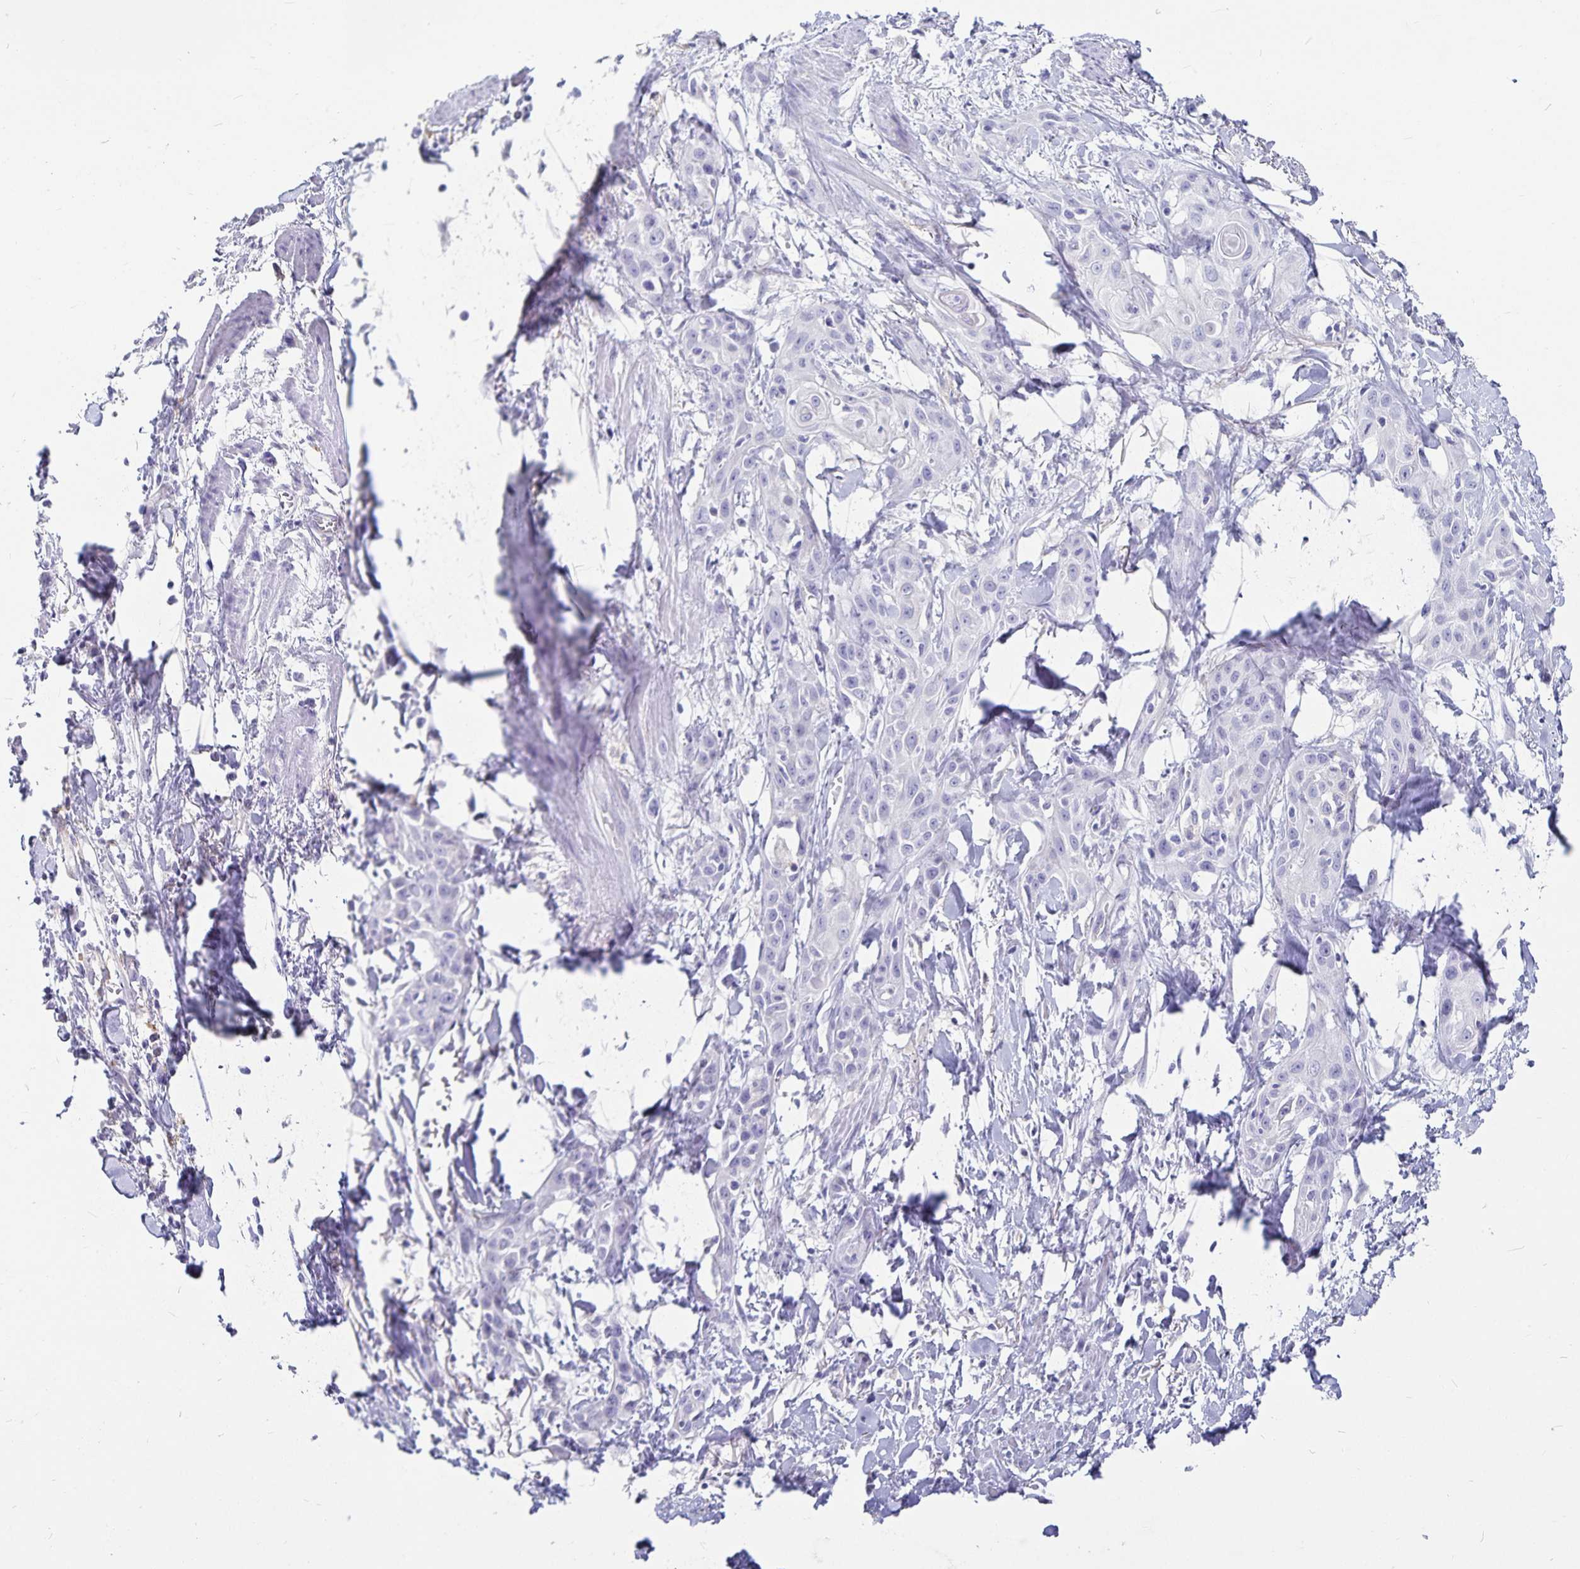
{"staining": {"intensity": "negative", "quantity": "none", "location": "none"}, "tissue": "skin cancer", "cell_type": "Tumor cells", "image_type": "cancer", "snomed": [{"axis": "morphology", "description": "Squamous cell carcinoma, NOS"}, {"axis": "topography", "description": "Skin"}, {"axis": "topography", "description": "Anal"}], "caption": "There is no significant positivity in tumor cells of skin squamous cell carcinoma. (Stains: DAB (3,3'-diaminobenzidine) immunohistochemistry with hematoxylin counter stain, Microscopy: brightfield microscopy at high magnification).", "gene": "PLAC1", "patient": {"sex": "male", "age": 64}}